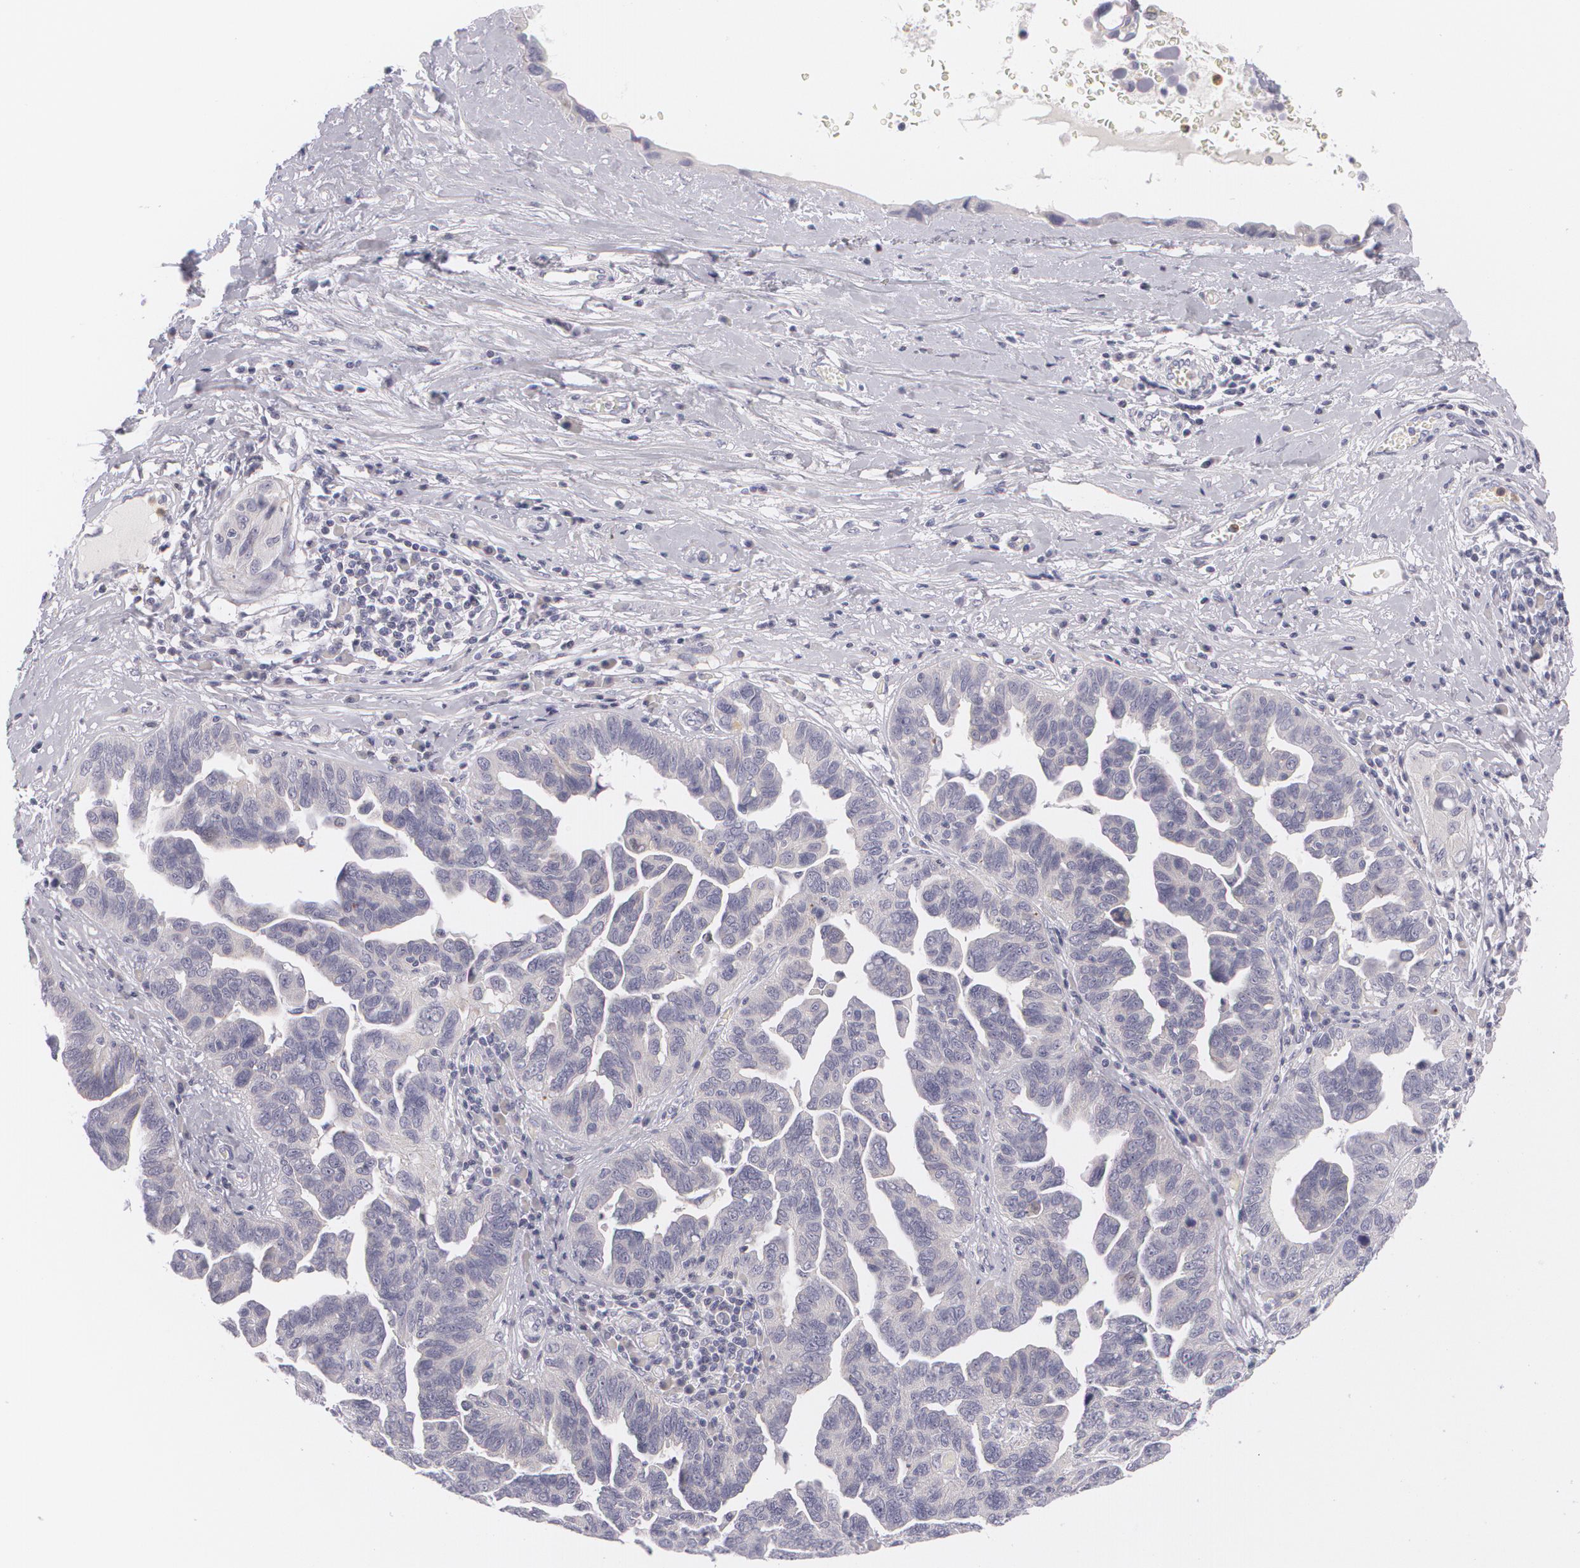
{"staining": {"intensity": "negative", "quantity": "none", "location": "none"}, "tissue": "ovarian cancer", "cell_type": "Tumor cells", "image_type": "cancer", "snomed": [{"axis": "morphology", "description": "Cystadenocarcinoma, serous, NOS"}, {"axis": "topography", "description": "Ovary"}], "caption": "The immunohistochemistry (IHC) micrograph has no significant positivity in tumor cells of ovarian cancer (serous cystadenocarcinoma) tissue.", "gene": "FAM181A", "patient": {"sex": "female", "age": 64}}